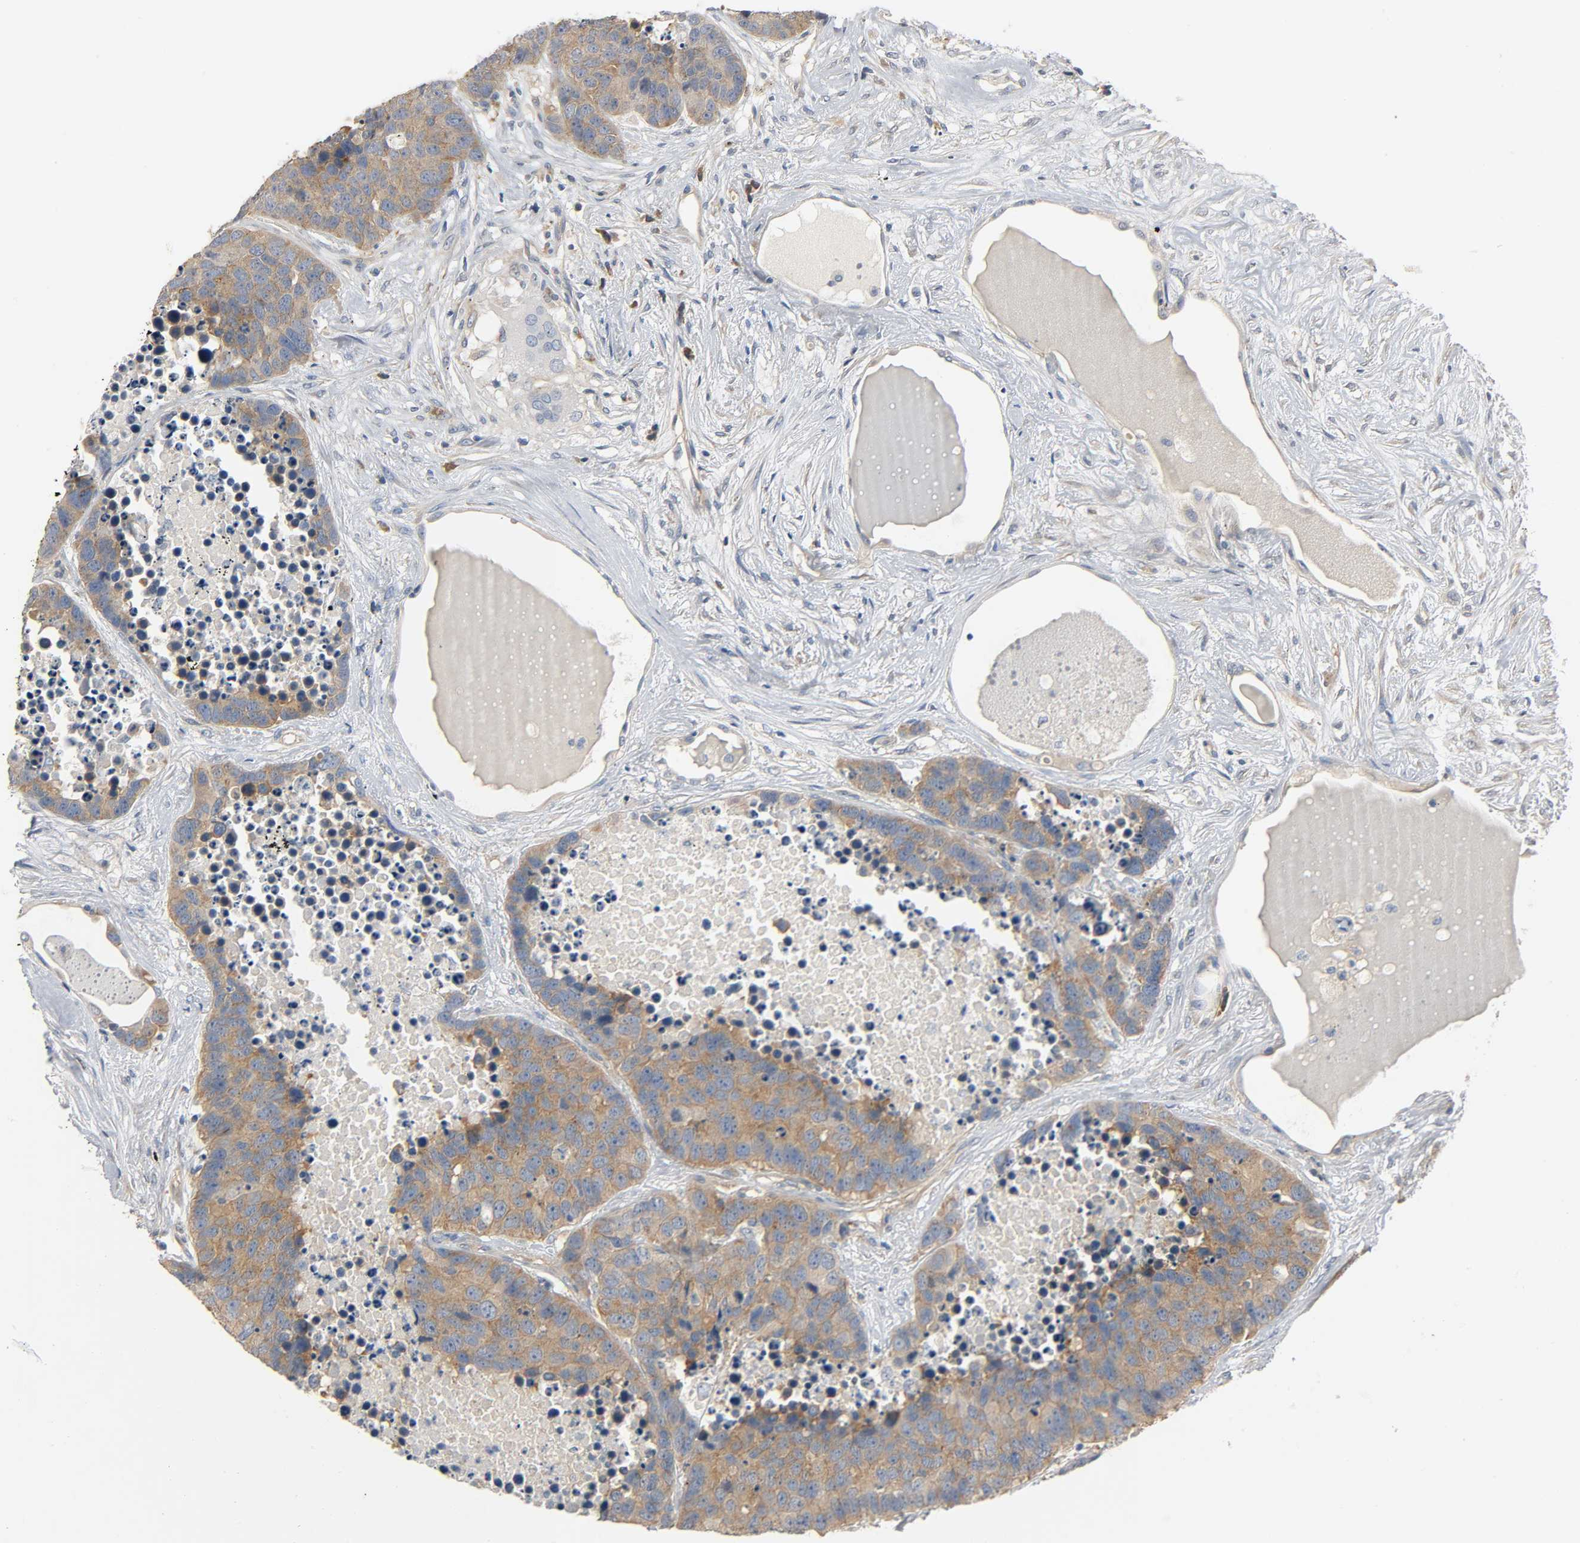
{"staining": {"intensity": "strong", "quantity": ">75%", "location": "cytoplasmic/membranous"}, "tissue": "carcinoid", "cell_type": "Tumor cells", "image_type": "cancer", "snomed": [{"axis": "morphology", "description": "Carcinoid, malignant, NOS"}, {"axis": "topography", "description": "Lung"}], "caption": "Brown immunohistochemical staining in human carcinoid (malignant) displays strong cytoplasmic/membranous expression in approximately >75% of tumor cells. (DAB (3,3'-diaminobenzidine) = brown stain, brightfield microscopy at high magnification).", "gene": "ARPC1A", "patient": {"sex": "male", "age": 60}}